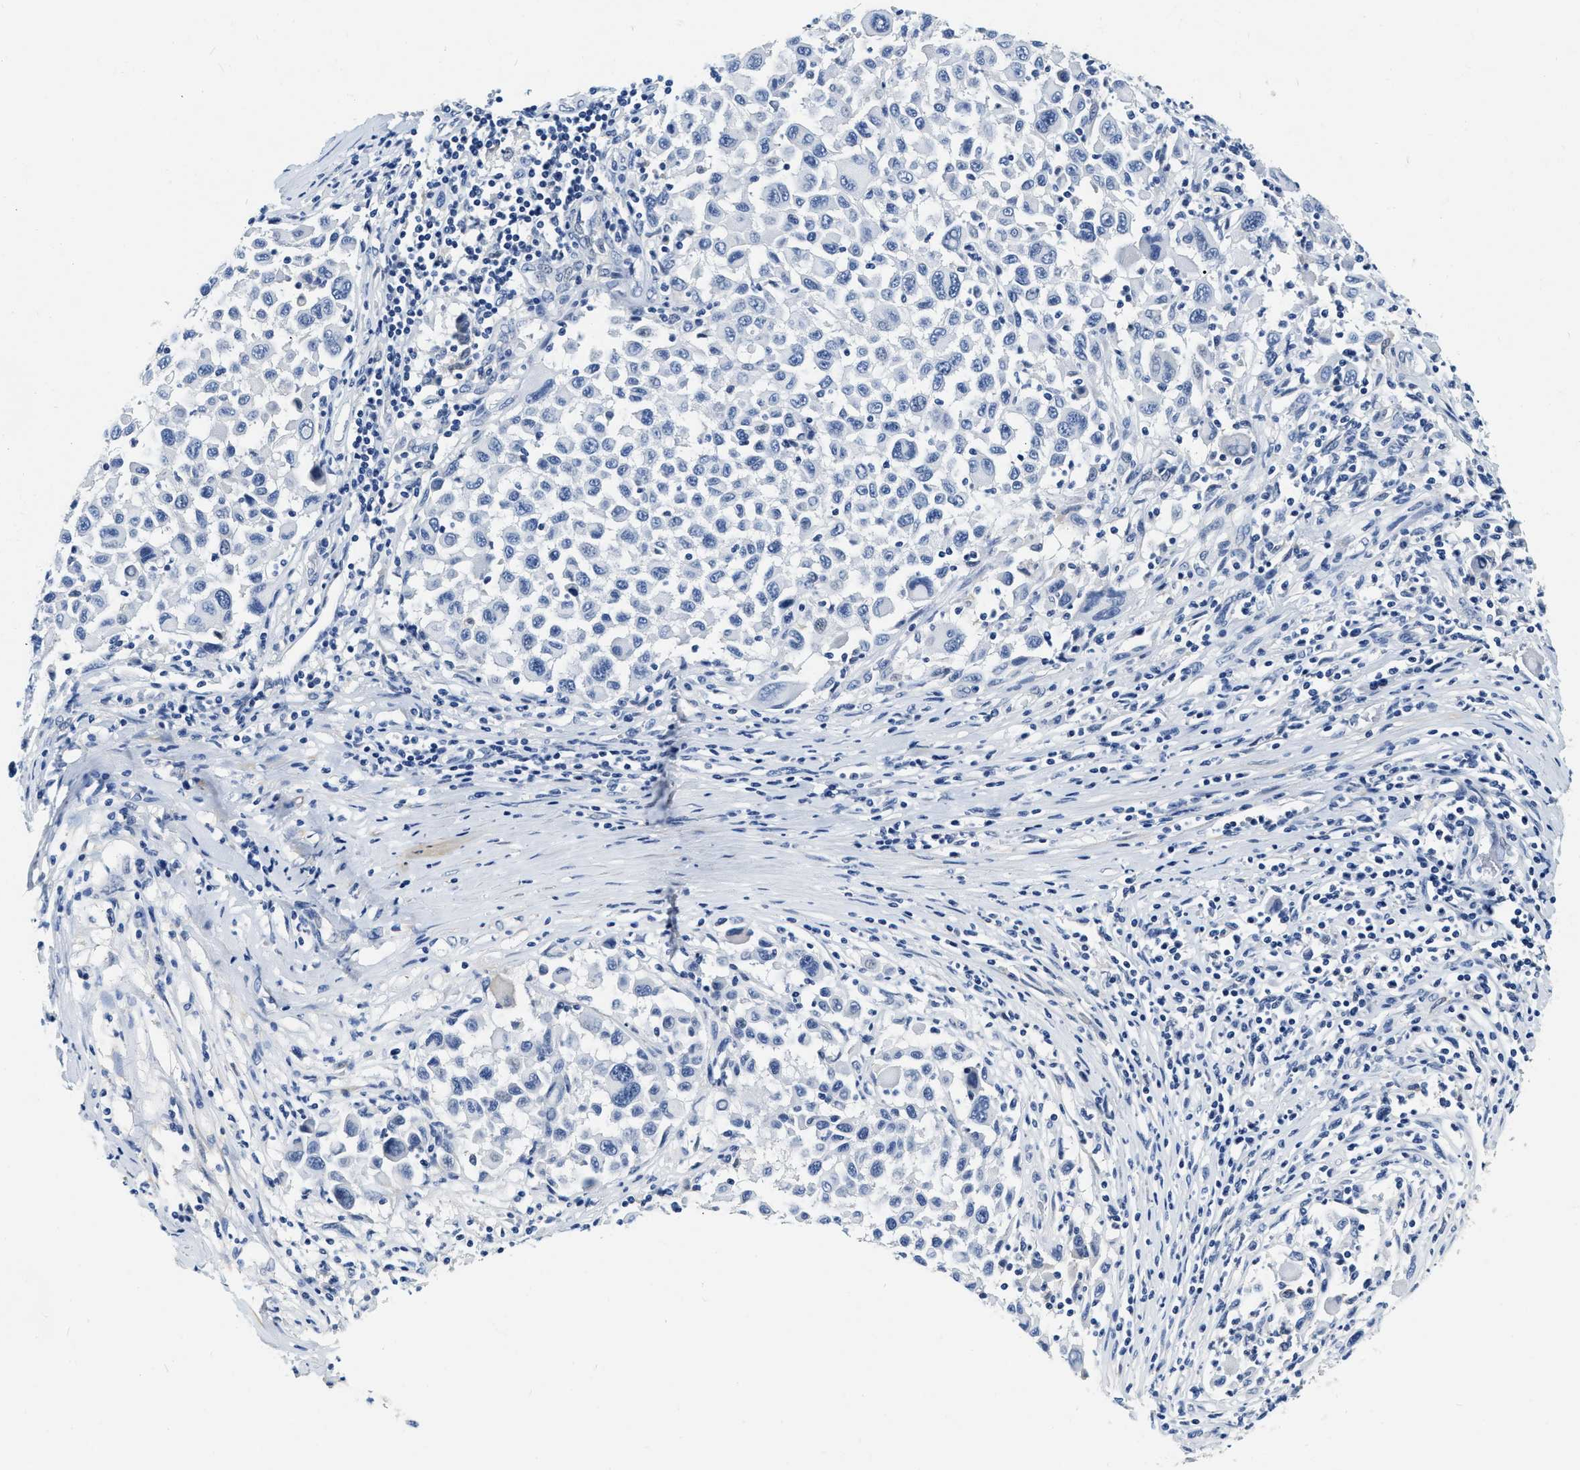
{"staining": {"intensity": "negative", "quantity": "none", "location": "none"}, "tissue": "melanoma", "cell_type": "Tumor cells", "image_type": "cancer", "snomed": [{"axis": "morphology", "description": "Malignant melanoma, Metastatic site"}, {"axis": "topography", "description": "Lymph node"}], "caption": "Immunohistochemistry image of melanoma stained for a protein (brown), which displays no expression in tumor cells.", "gene": "EIF2AK2", "patient": {"sex": "male", "age": 61}}